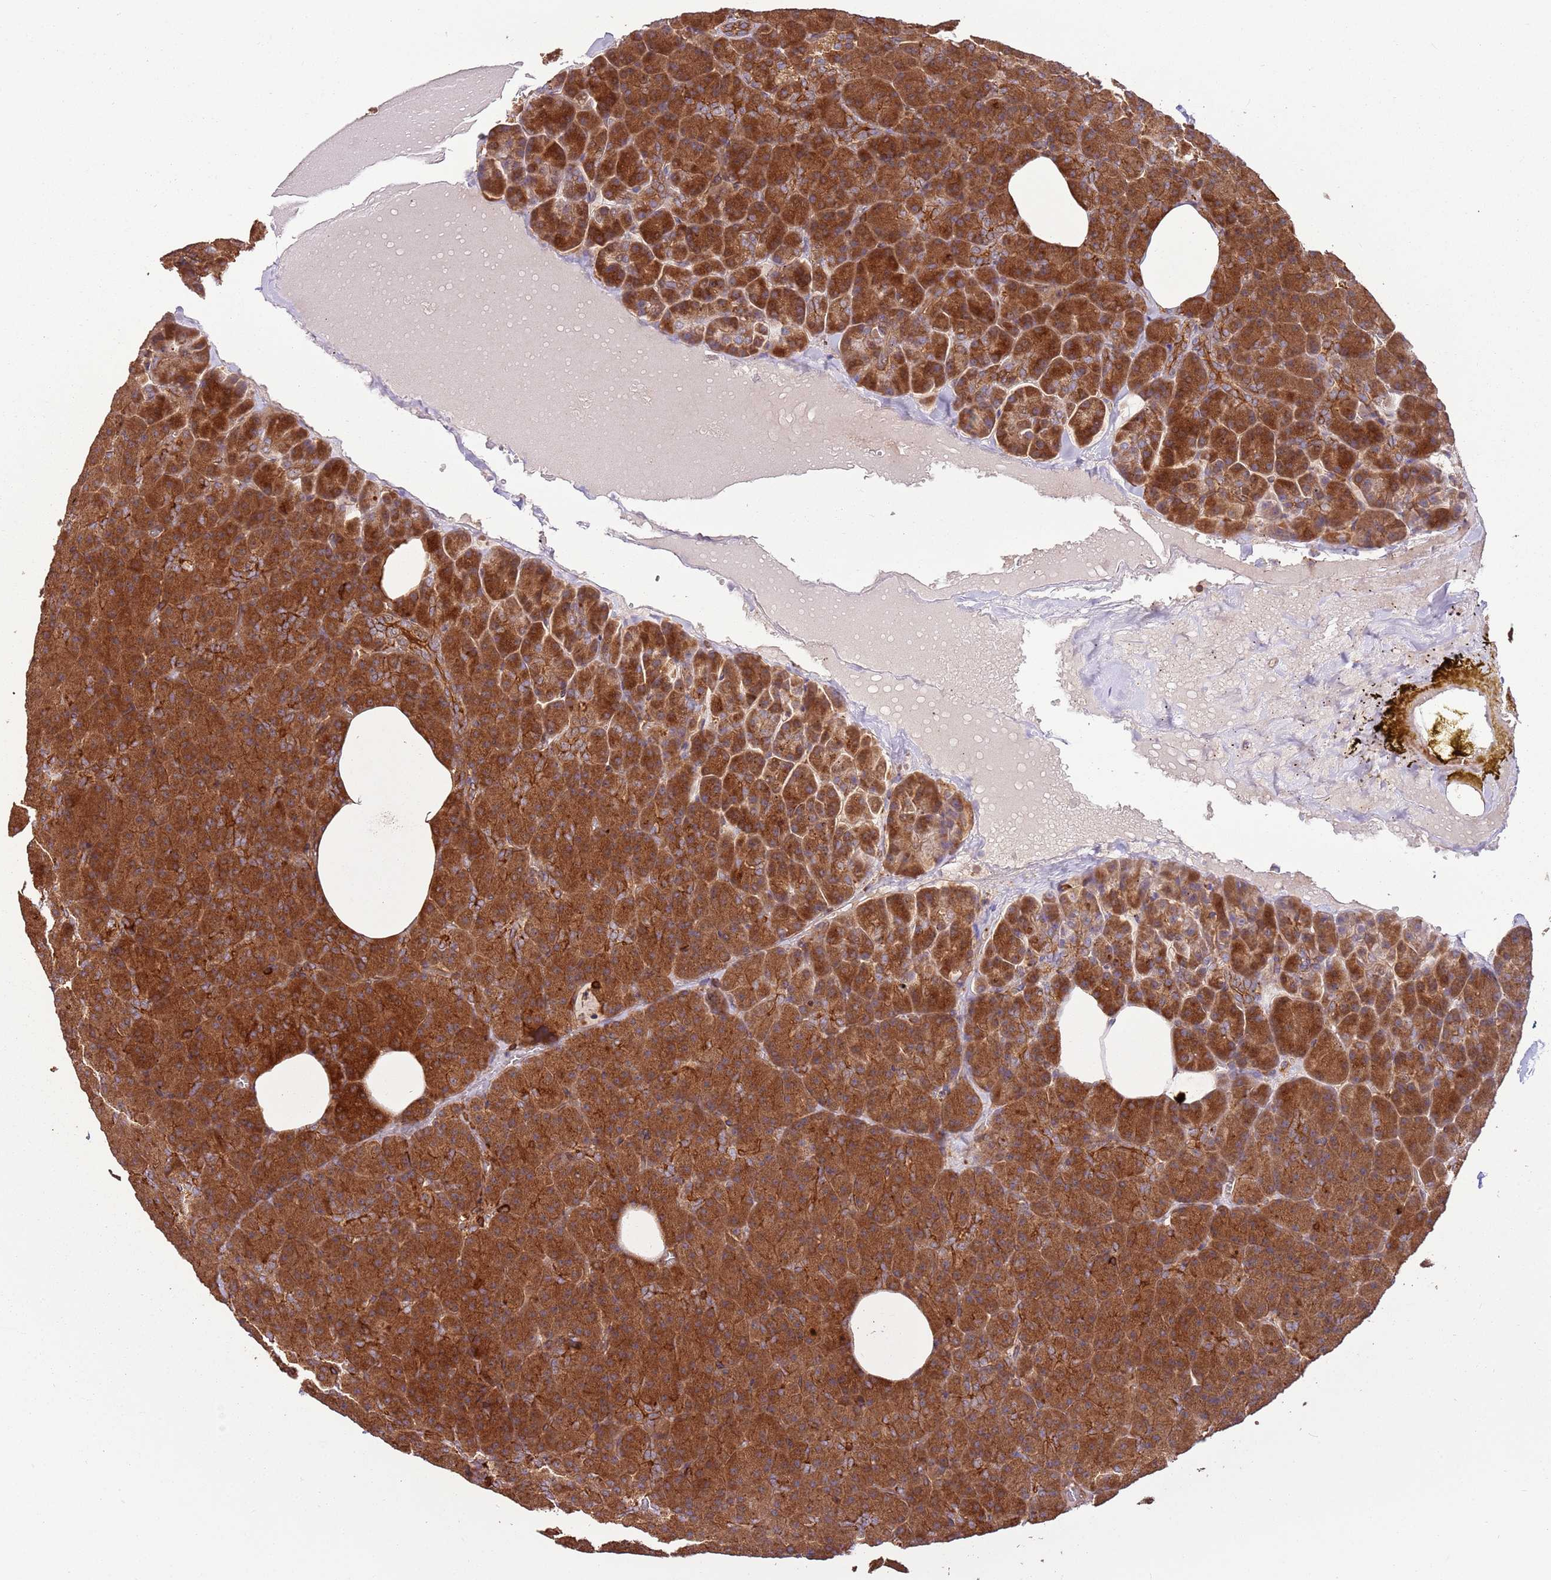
{"staining": {"intensity": "strong", "quantity": ">75%", "location": "cytoplasmic/membranous"}, "tissue": "pancreas", "cell_type": "Exocrine glandular cells", "image_type": "normal", "snomed": [{"axis": "morphology", "description": "Normal tissue, NOS"}, {"axis": "morphology", "description": "Carcinoid, malignant, NOS"}, {"axis": "topography", "description": "Pancreas"}], "caption": "Exocrine glandular cells show high levels of strong cytoplasmic/membranous expression in approximately >75% of cells in unremarkable human pancreas.", "gene": "ACVR2A", "patient": {"sex": "female", "age": 35}}